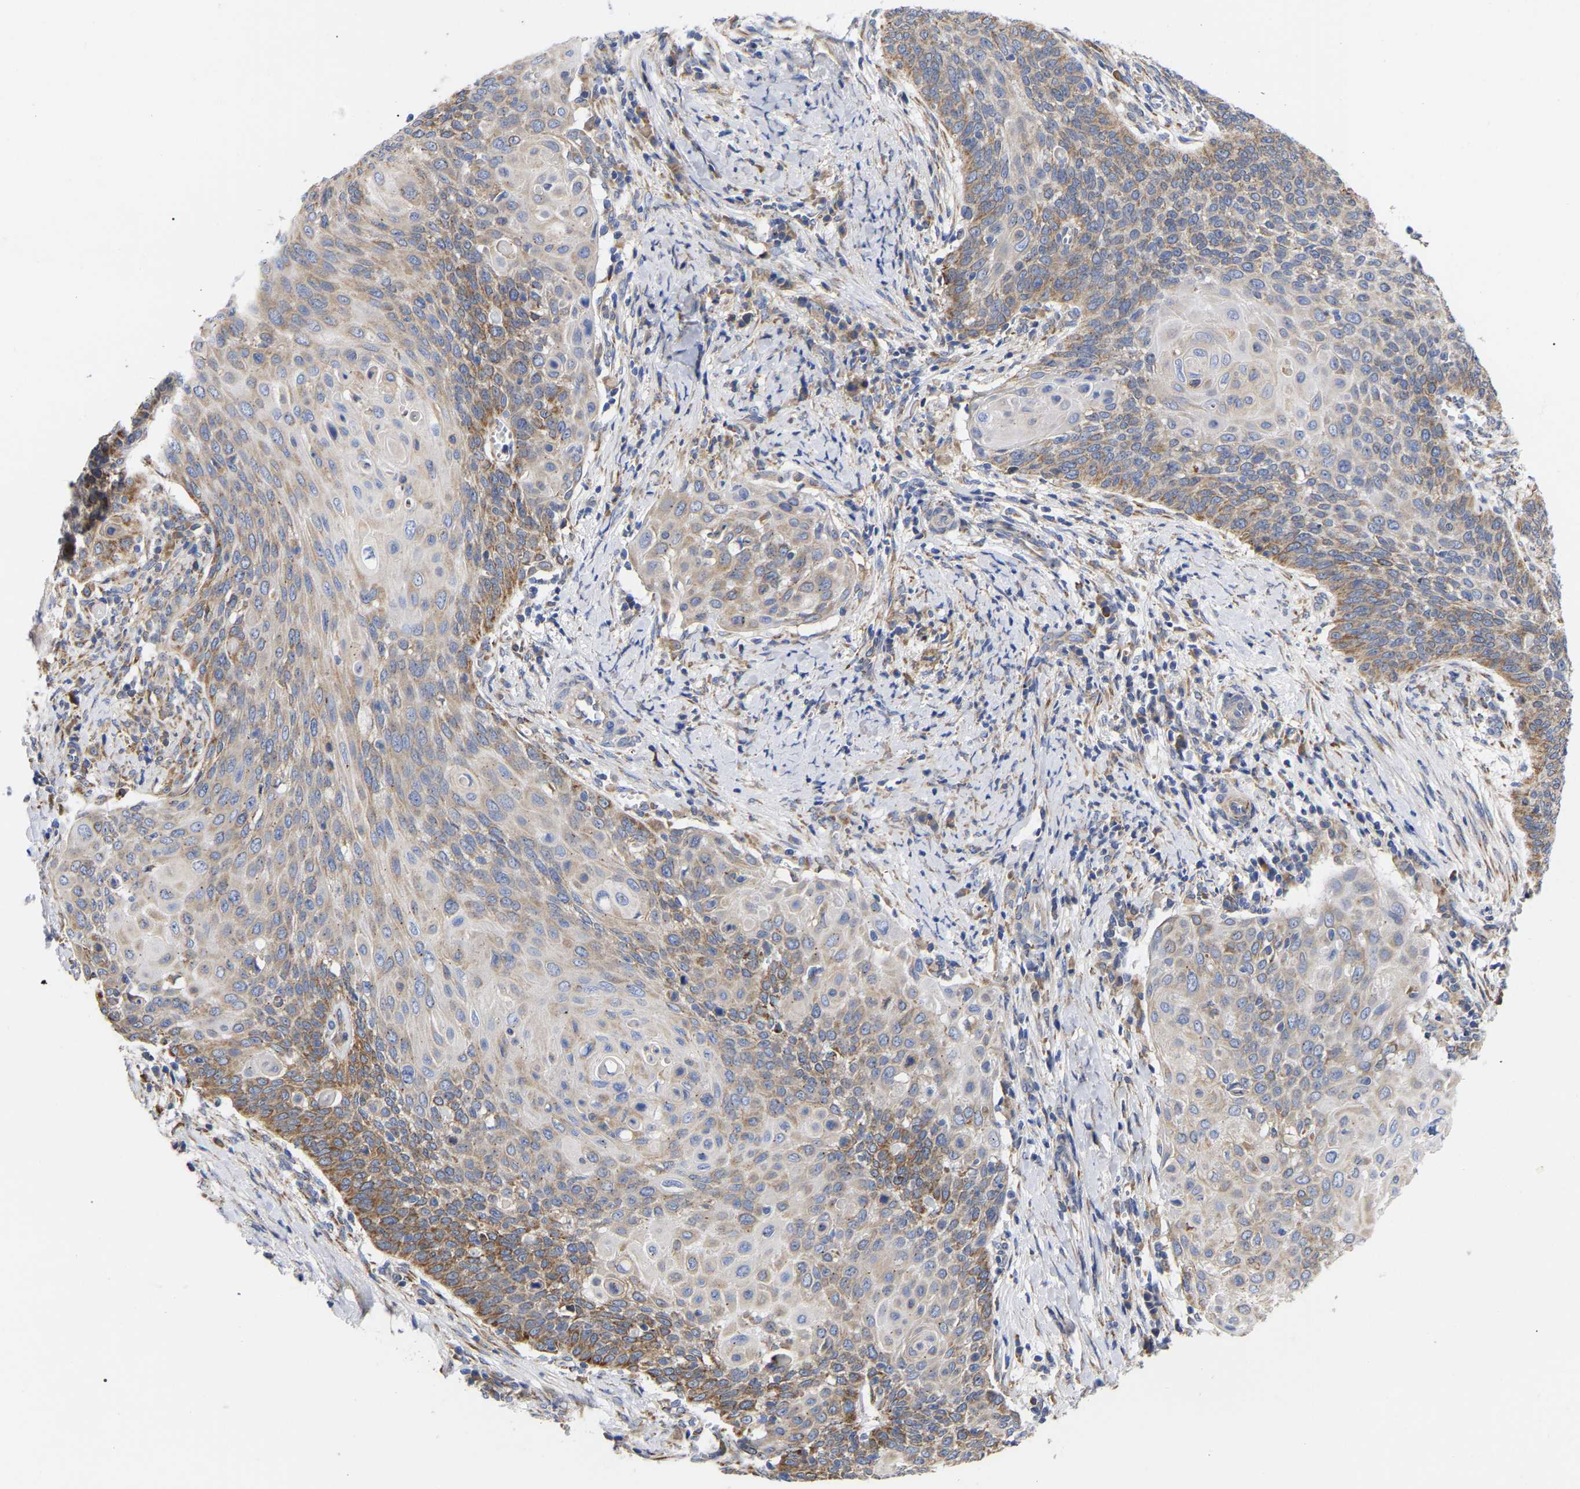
{"staining": {"intensity": "moderate", "quantity": ">75%", "location": "cytoplasmic/membranous"}, "tissue": "cervical cancer", "cell_type": "Tumor cells", "image_type": "cancer", "snomed": [{"axis": "morphology", "description": "Squamous cell carcinoma, NOS"}, {"axis": "topography", "description": "Cervix"}], "caption": "Immunohistochemical staining of cervical cancer demonstrates medium levels of moderate cytoplasmic/membranous positivity in approximately >75% of tumor cells. (DAB (3,3'-diaminobenzidine) = brown stain, brightfield microscopy at high magnification).", "gene": "CFAP298", "patient": {"sex": "female", "age": 39}}